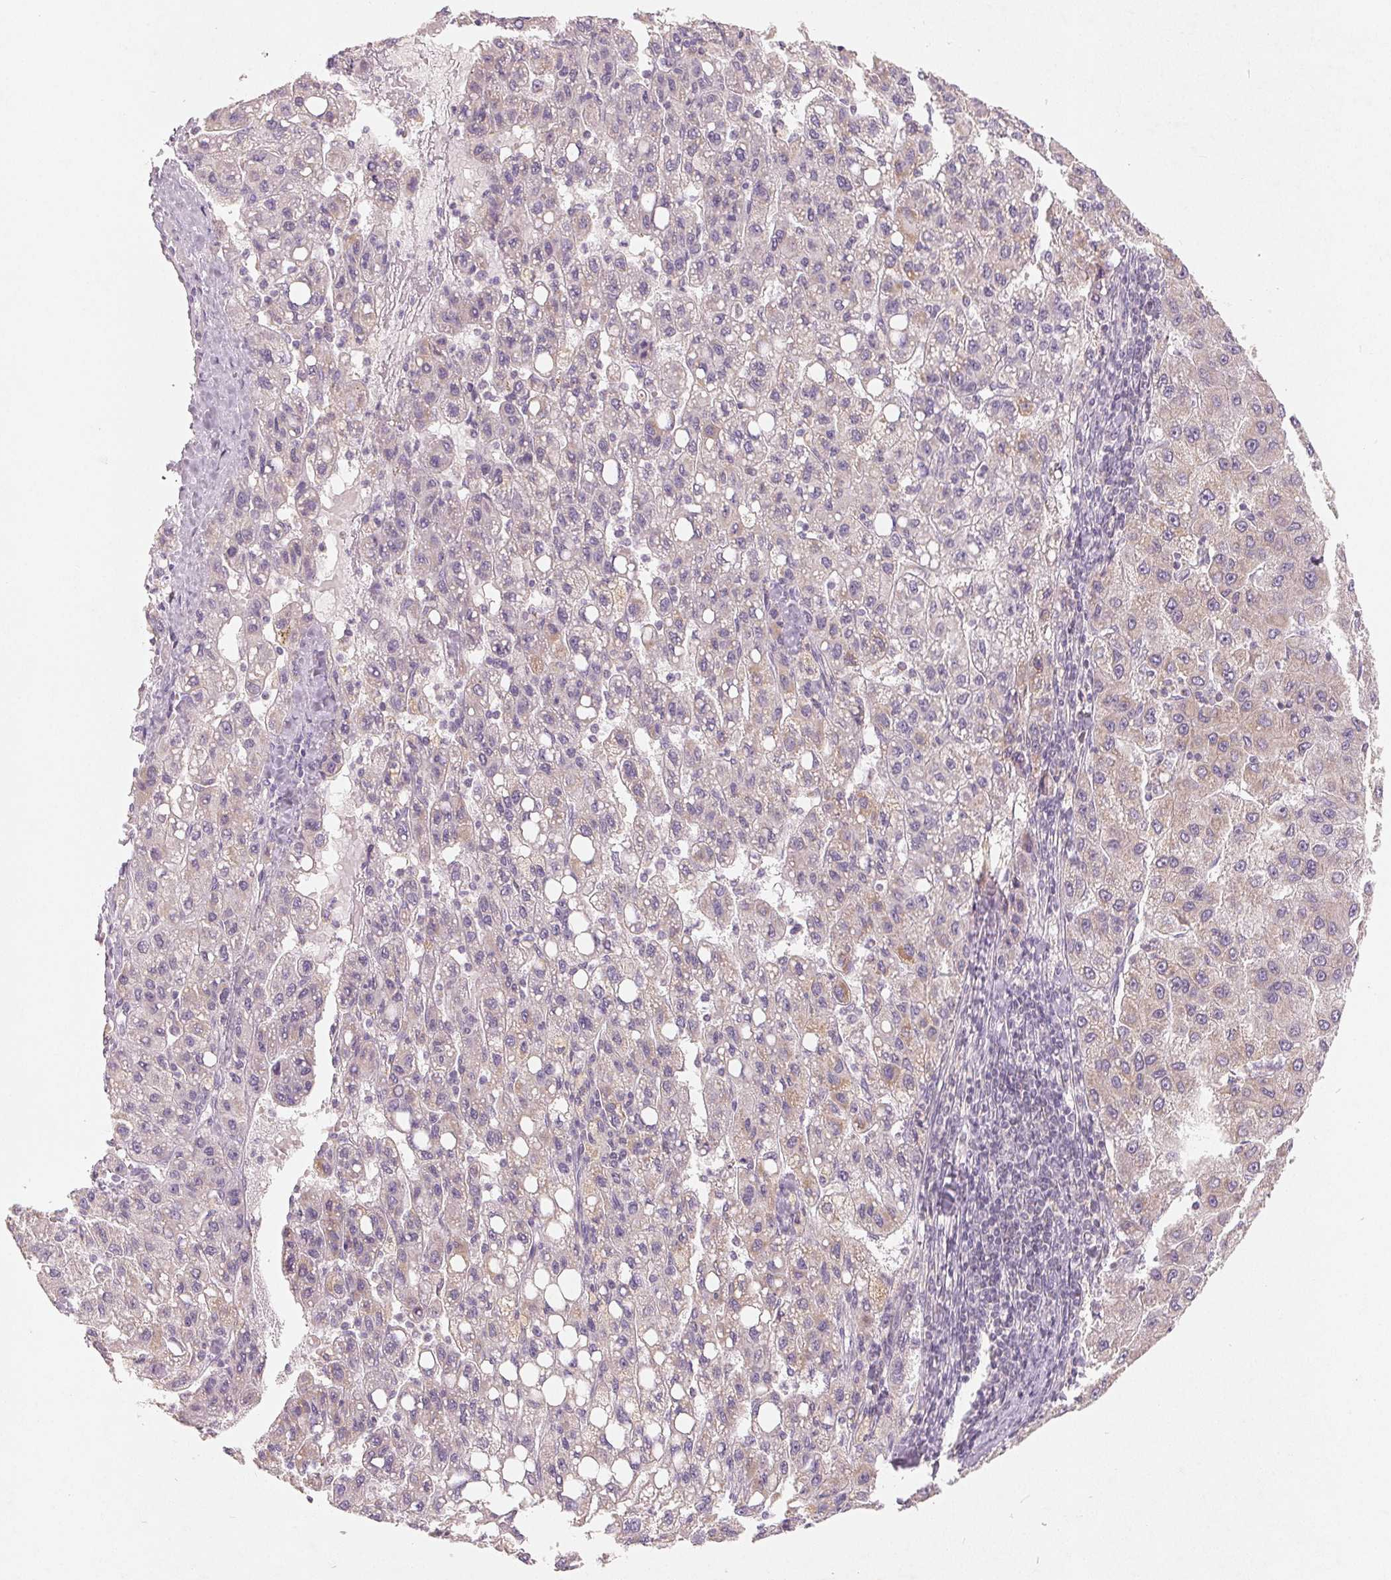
{"staining": {"intensity": "weak", "quantity": "<25%", "location": "cytoplasmic/membranous"}, "tissue": "liver cancer", "cell_type": "Tumor cells", "image_type": "cancer", "snomed": [{"axis": "morphology", "description": "Carcinoma, Hepatocellular, NOS"}, {"axis": "topography", "description": "Liver"}], "caption": "This is an immunohistochemistry micrograph of human liver hepatocellular carcinoma. There is no positivity in tumor cells.", "gene": "GHITM", "patient": {"sex": "female", "age": 82}}